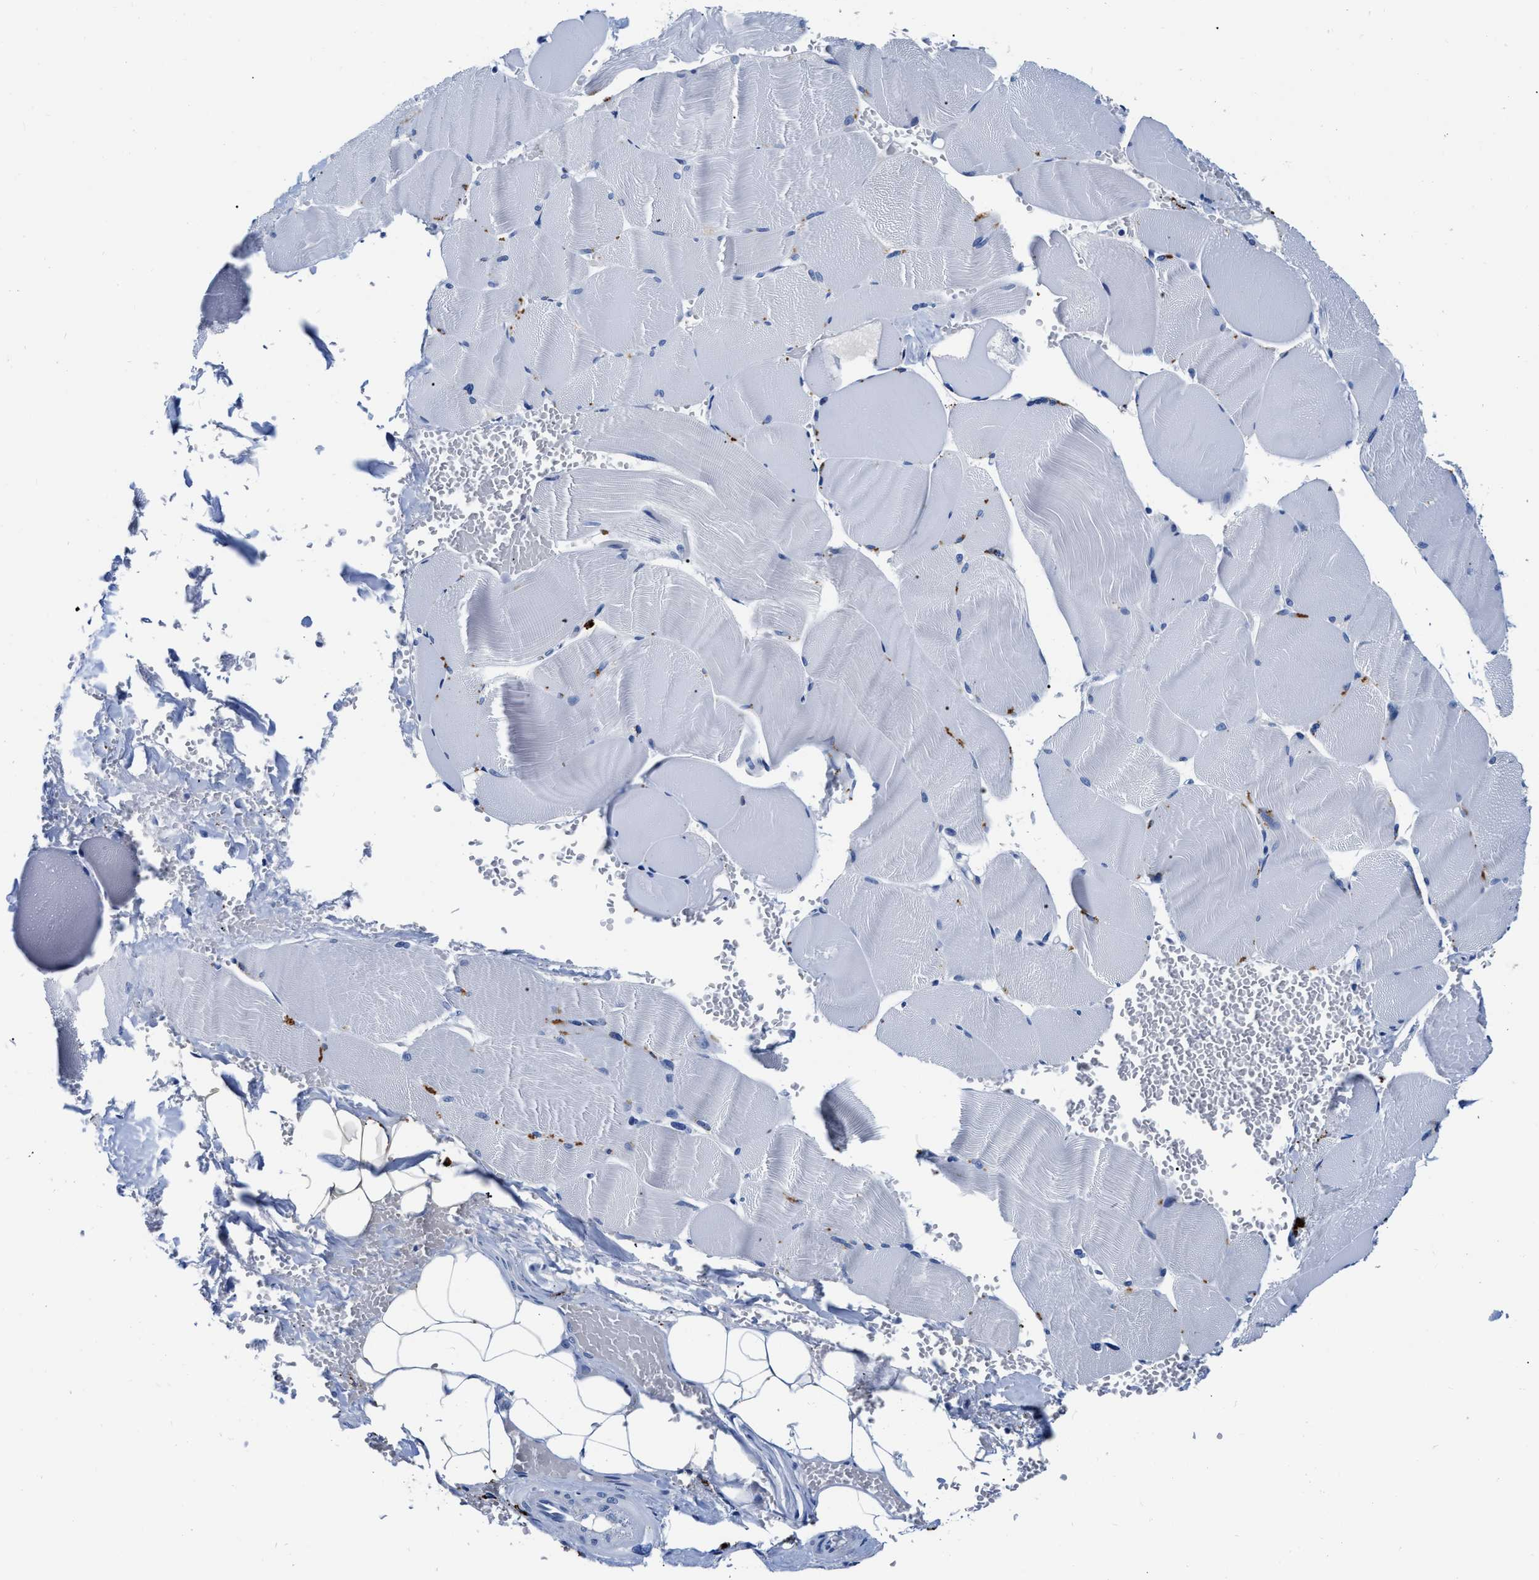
{"staining": {"intensity": "negative", "quantity": "none", "location": "none"}, "tissue": "skeletal muscle", "cell_type": "Myocytes", "image_type": "normal", "snomed": [{"axis": "morphology", "description": "Normal tissue, NOS"}, {"axis": "topography", "description": "Skin"}, {"axis": "topography", "description": "Skeletal muscle"}], "caption": "Skeletal muscle stained for a protein using immunohistochemistry (IHC) demonstrates no staining myocytes.", "gene": "CER1", "patient": {"sex": "male", "age": 83}}